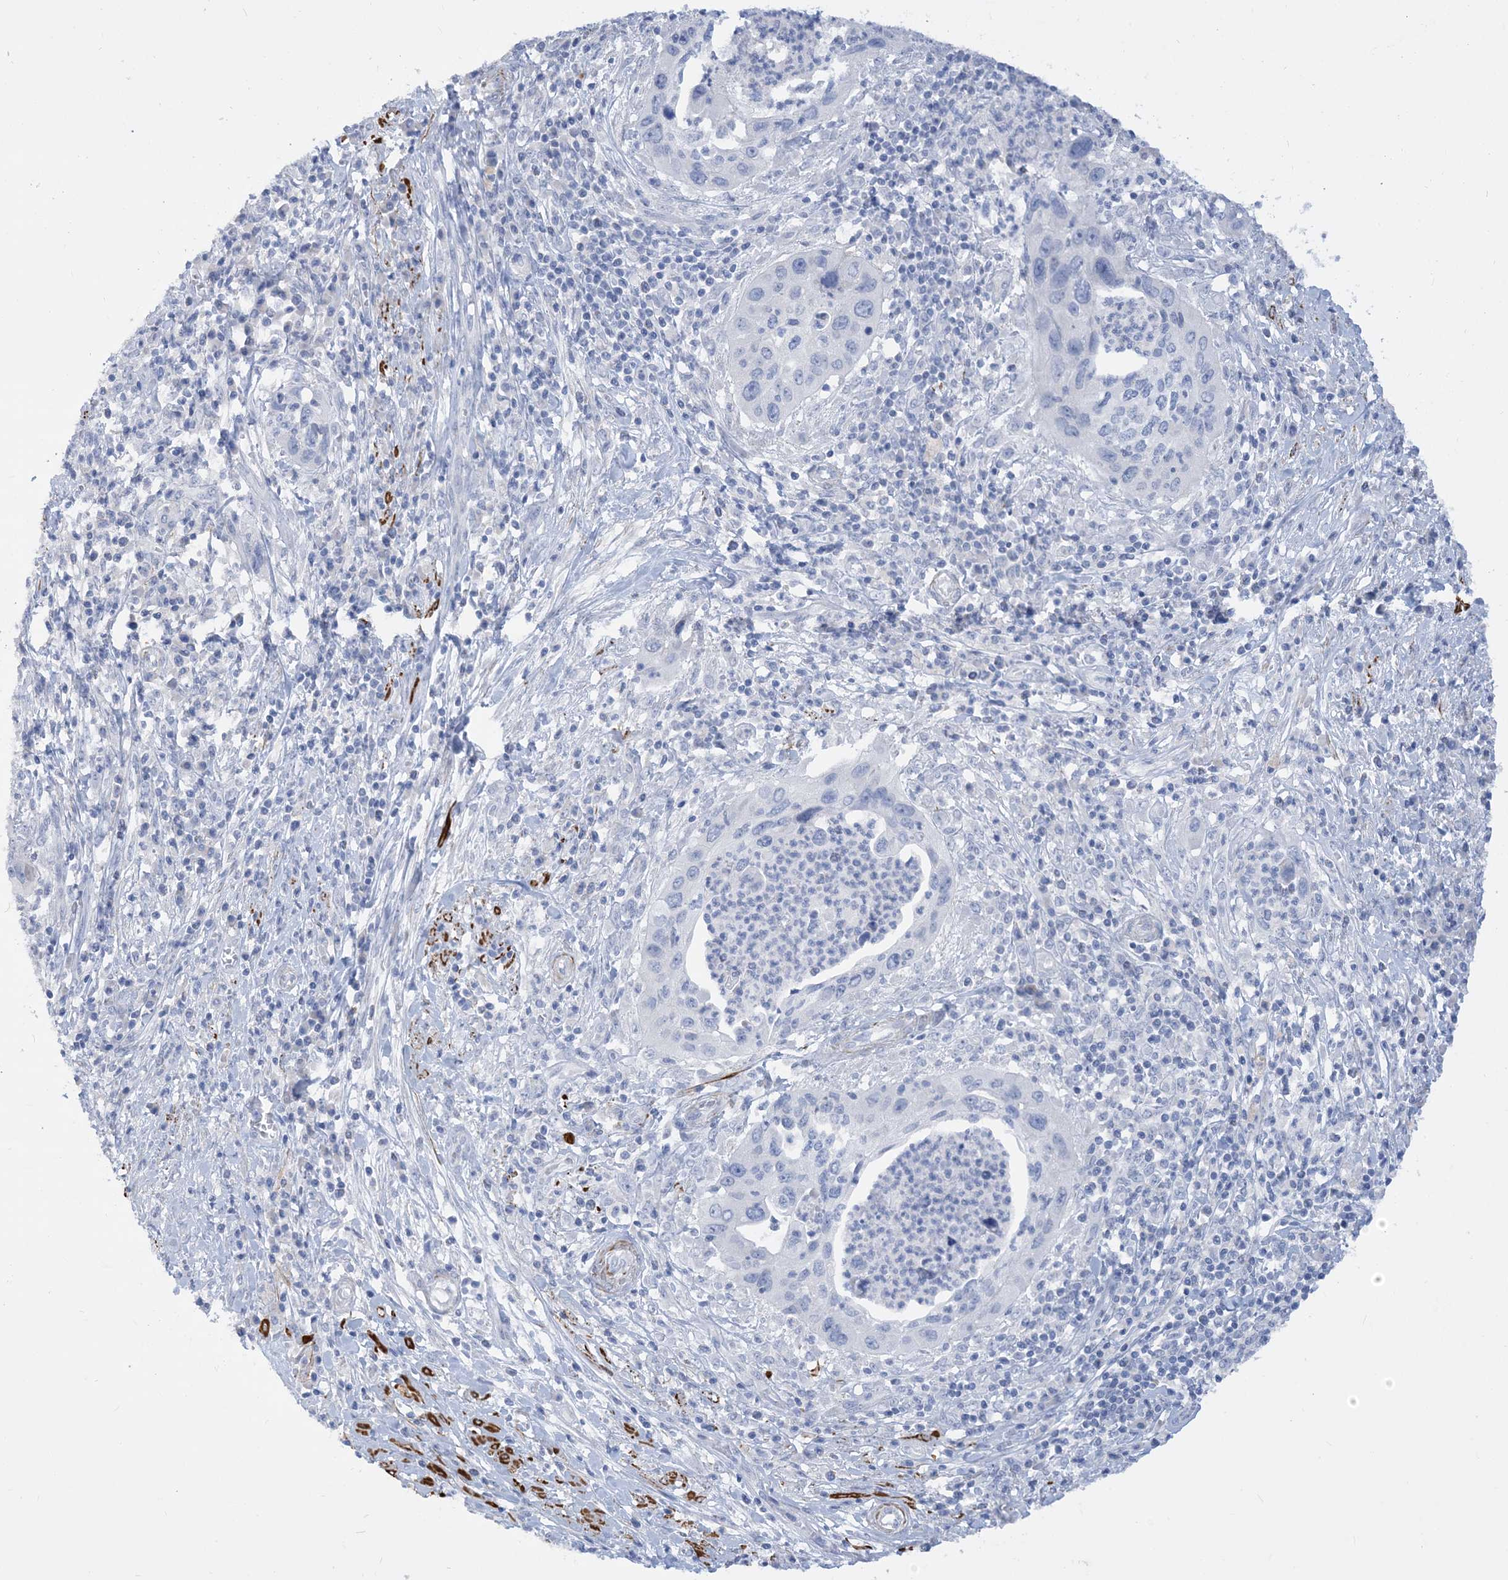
{"staining": {"intensity": "negative", "quantity": "none", "location": "none"}, "tissue": "cervical cancer", "cell_type": "Tumor cells", "image_type": "cancer", "snomed": [{"axis": "morphology", "description": "Squamous cell carcinoma, NOS"}, {"axis": "topography", "description": "Cervix"}], "caption": "DAB (3,3'-diaminobenzidine) immunohistochemical staining of squamous cell carcinoma (cervical) demonstrates no significant positivity in tumor cells.", "gene": "MARS2", "patient": {"sex": "female", "age": 38}}